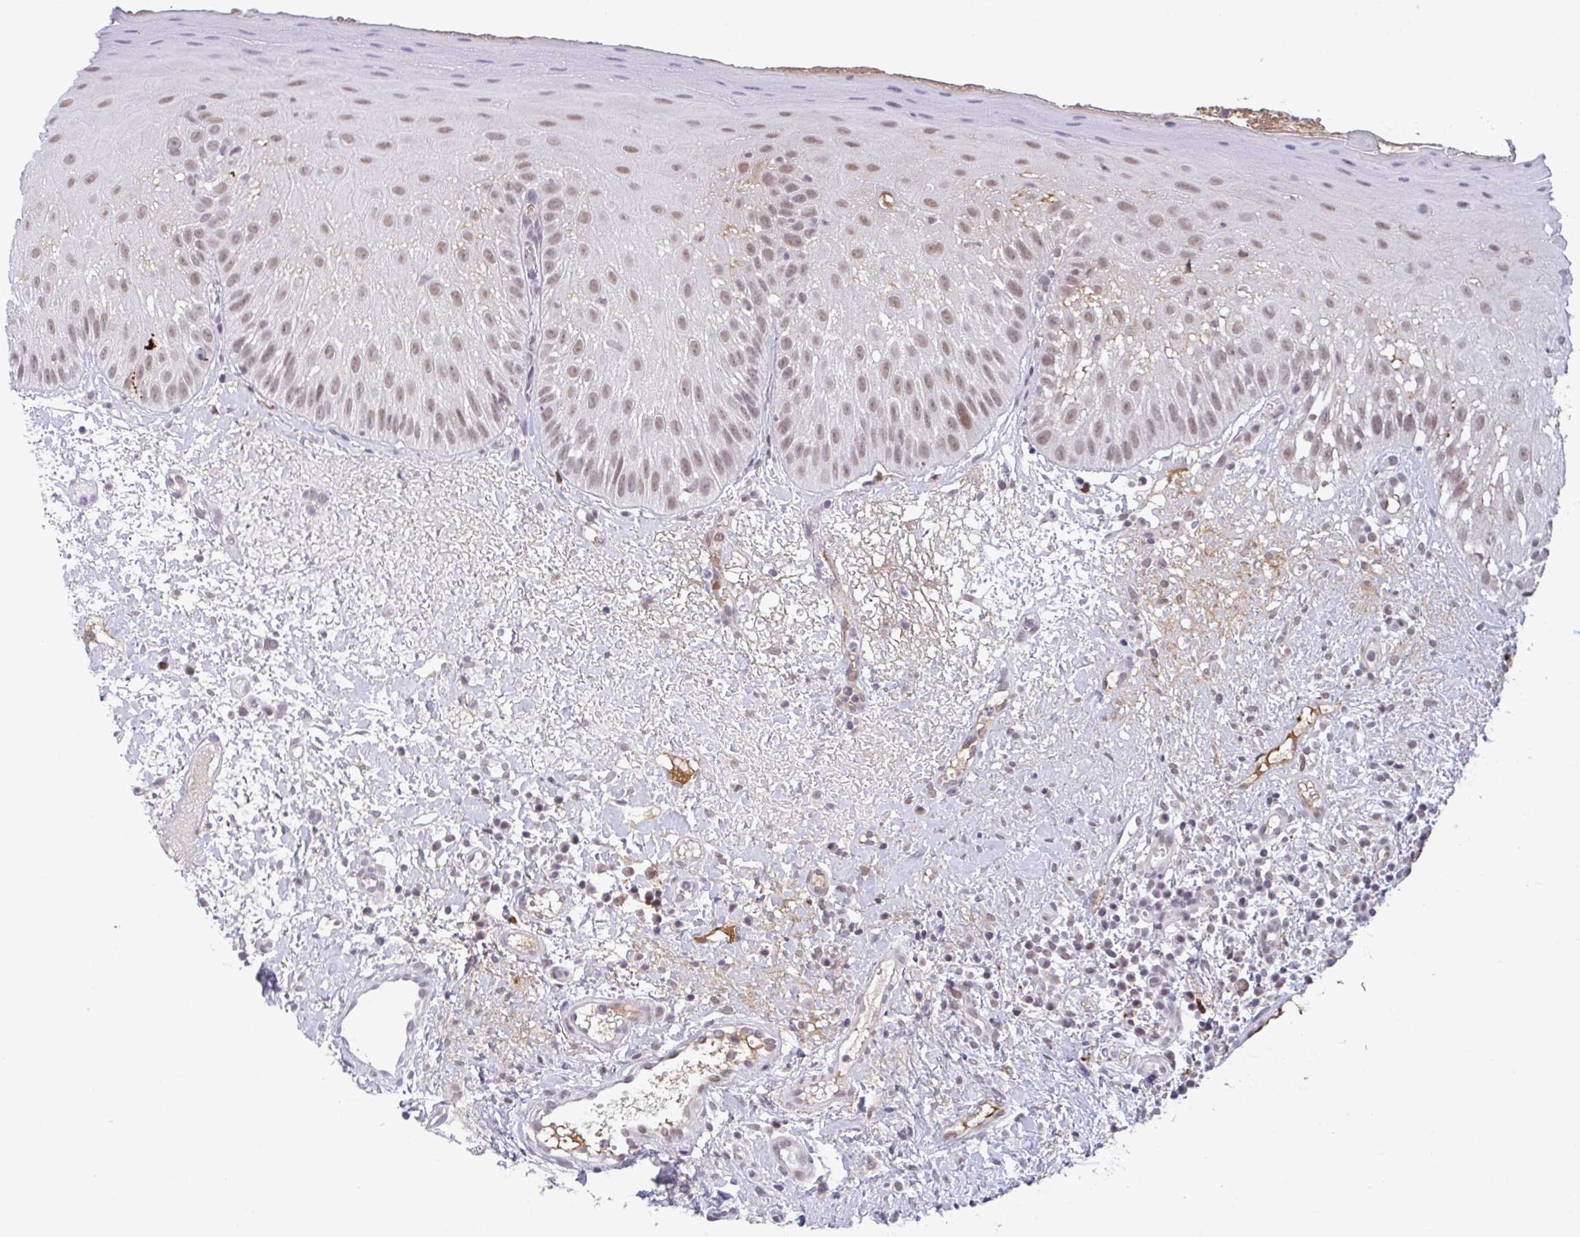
{"staining": {"intensity": "moderate", "quantity": ">75%", "location": "nuclear"}, "tissue": "oral mucosa", "cell_type": "Squamous epithelial cells", "image_type": "normal", "snomed": [{"axis": "morphology", "description": "Normal tissue, NOS"}, {"axis": "topography", "description": "Oral tissue"}, {"axis": "topography", "description": "Tounge, NOS"}], "caption": "Protein expression analysis of unremarkable oral mucosa shows moderate nuclear positivity in about >75% of squamous epithelial cells. (DAB (3,3'-diaminobenzidine) = brown stain, brightfield microscopy at high magnification).", "gene": "PLG", "patient": {"sex": "male", "age": 83}}